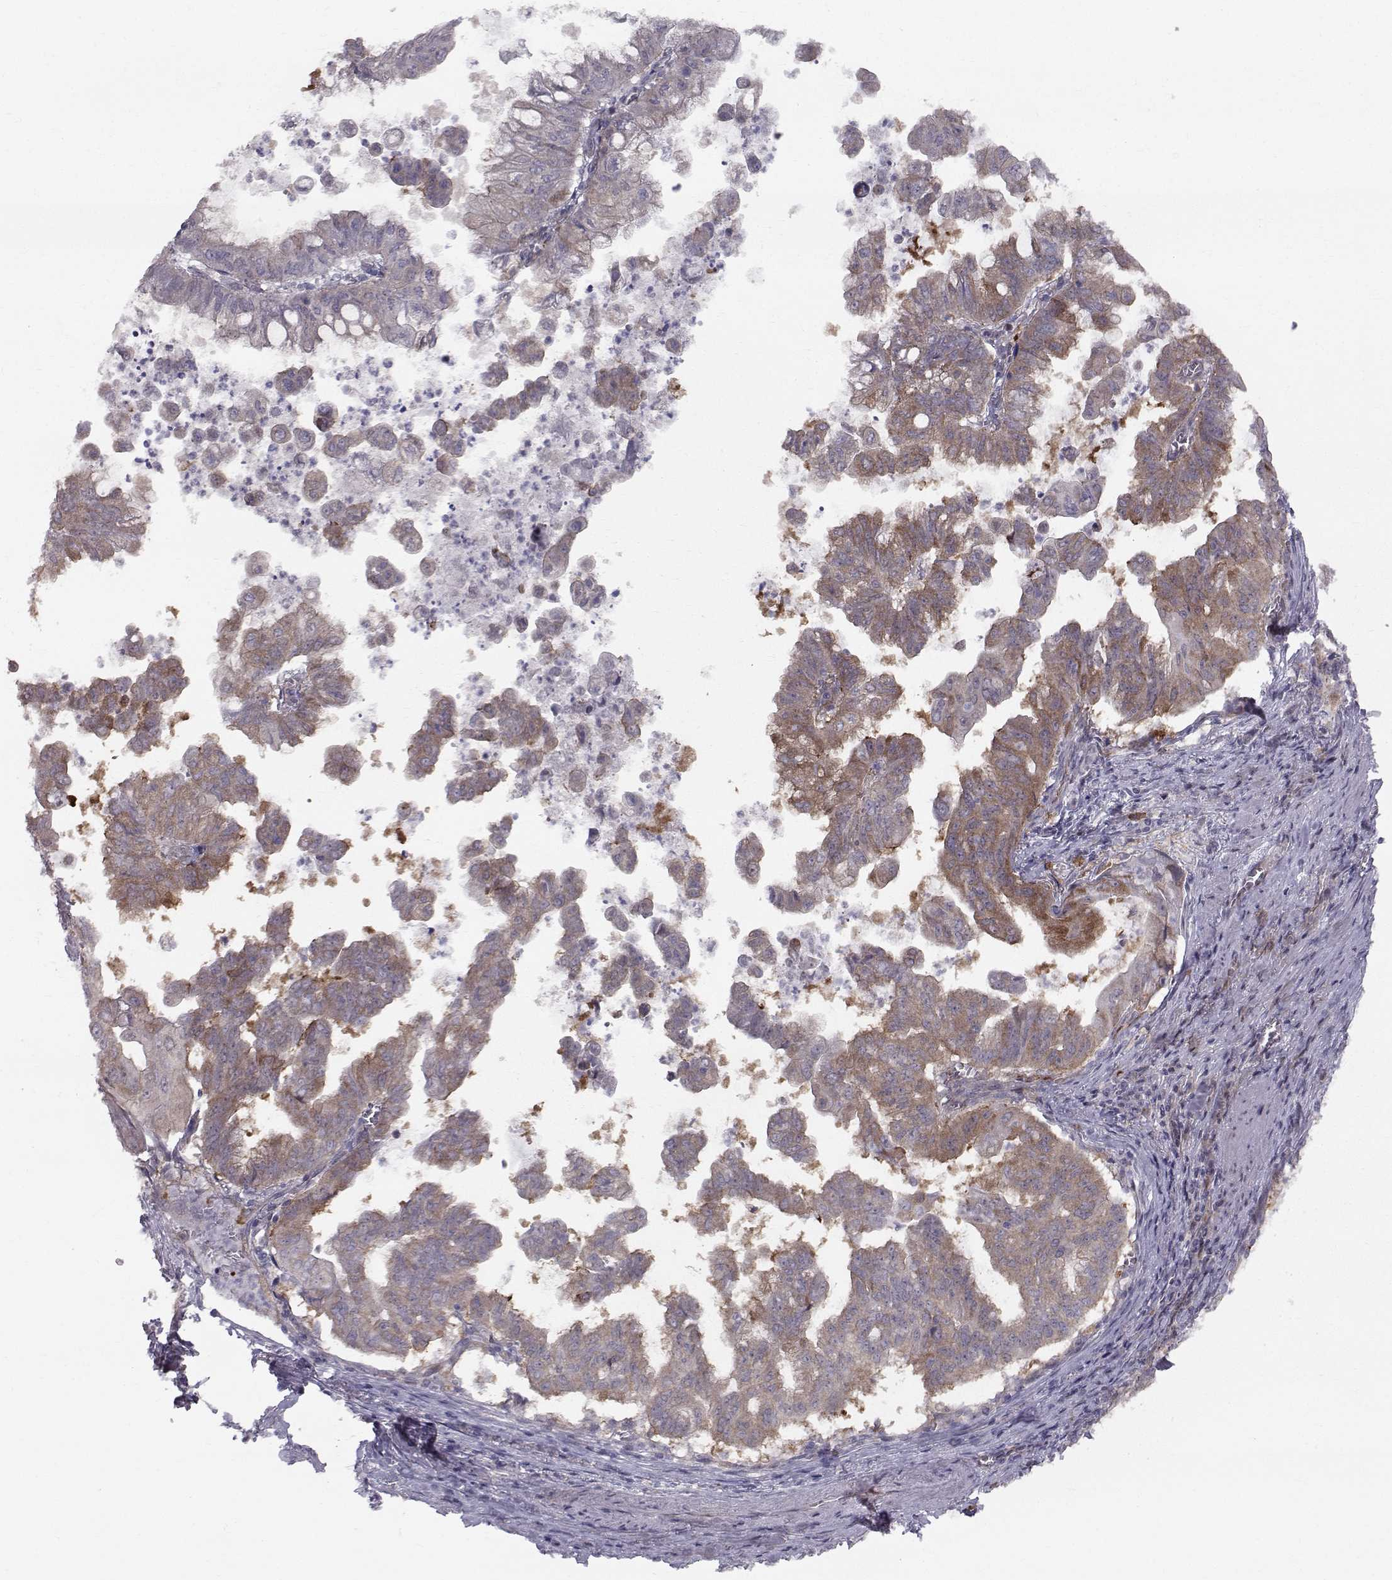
{"staining": {"intensity": "moderate", "quantity": "25%-75%", "location": "cytoplasmic/membranous"}, "tissue": "stomach cancer", "cell_type": "Tumor cells", "image_type": "cancer", "snomed": [{"axis": "morphology", "description": "Adenocarcinoma, NOS"}, {"axis": "topography", "description": "Stomach, upper"}], "caption": "Protein staining demonstrates moderate cytoplasmic/membranous expression in about 25%-75% of tumor cells in adenocarcinoma (stomach).", "gene": "HSP90AB1", "patient": {"sex": "male", "age": 80}}